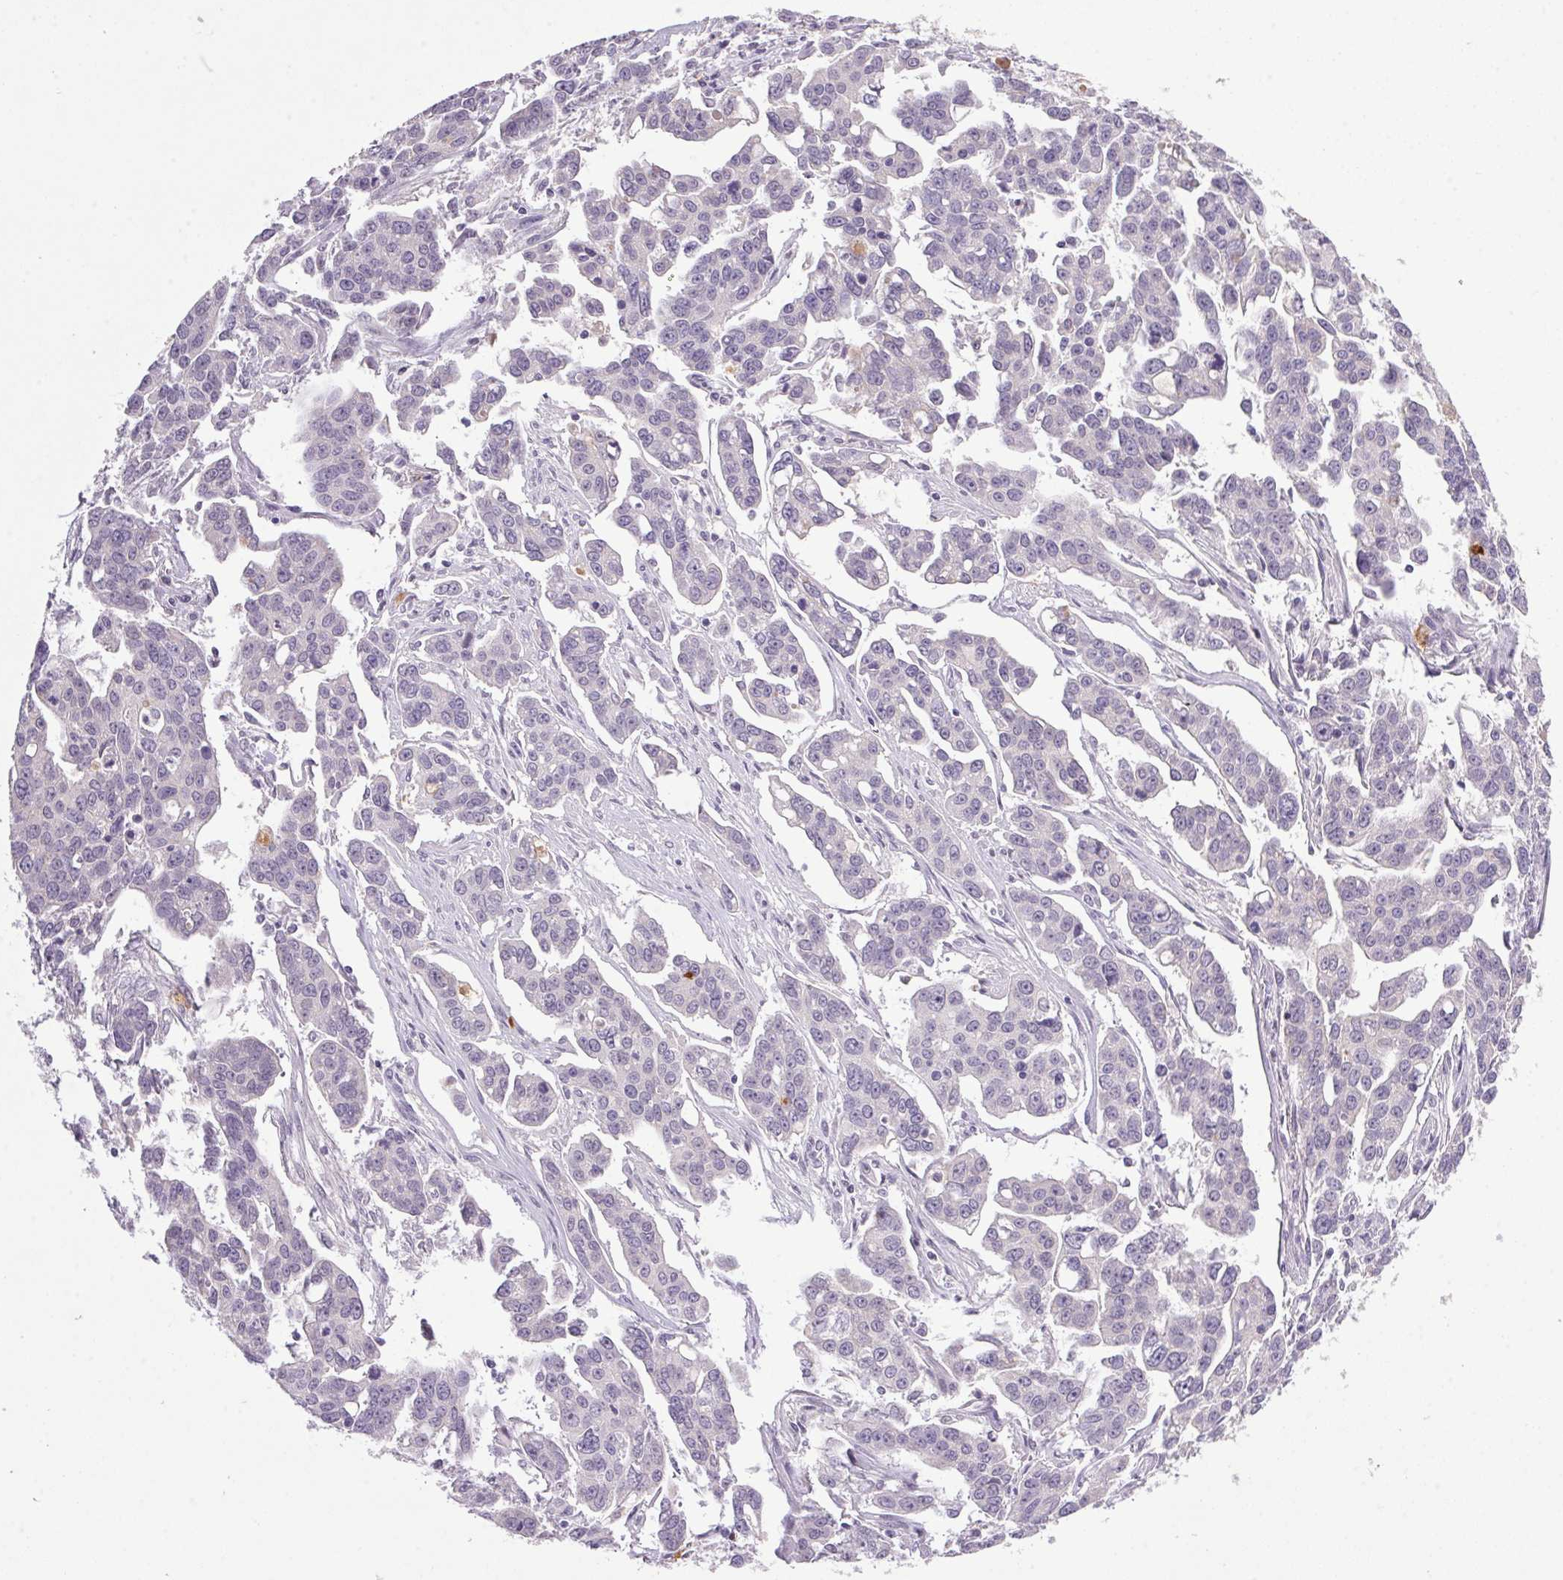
{"staining": {"intensity": "negative", "quantity": "none", "location": "none"}, "tissue": "ovarian cancer", "cell_type": "Tumor cells", "image_type": "cancer", "snomed": [{"axis": "morphology", "description": "Carcinoma, endometroid"}, {"axis": "topography", "description": "Ovary"}], "caption": "DAB (3,3'-diaminobenzidine) immunohistochemical staining of ovarian endometroid carcinoma demonstrates no significant expression in tumor cells. (DAB (3,3'-diaminobenzidine) immunohistochemistry (IHC) with hematoxylin counter stain).", "gene": "TRDN", "patient": {"sex": "female", "age": 78}}